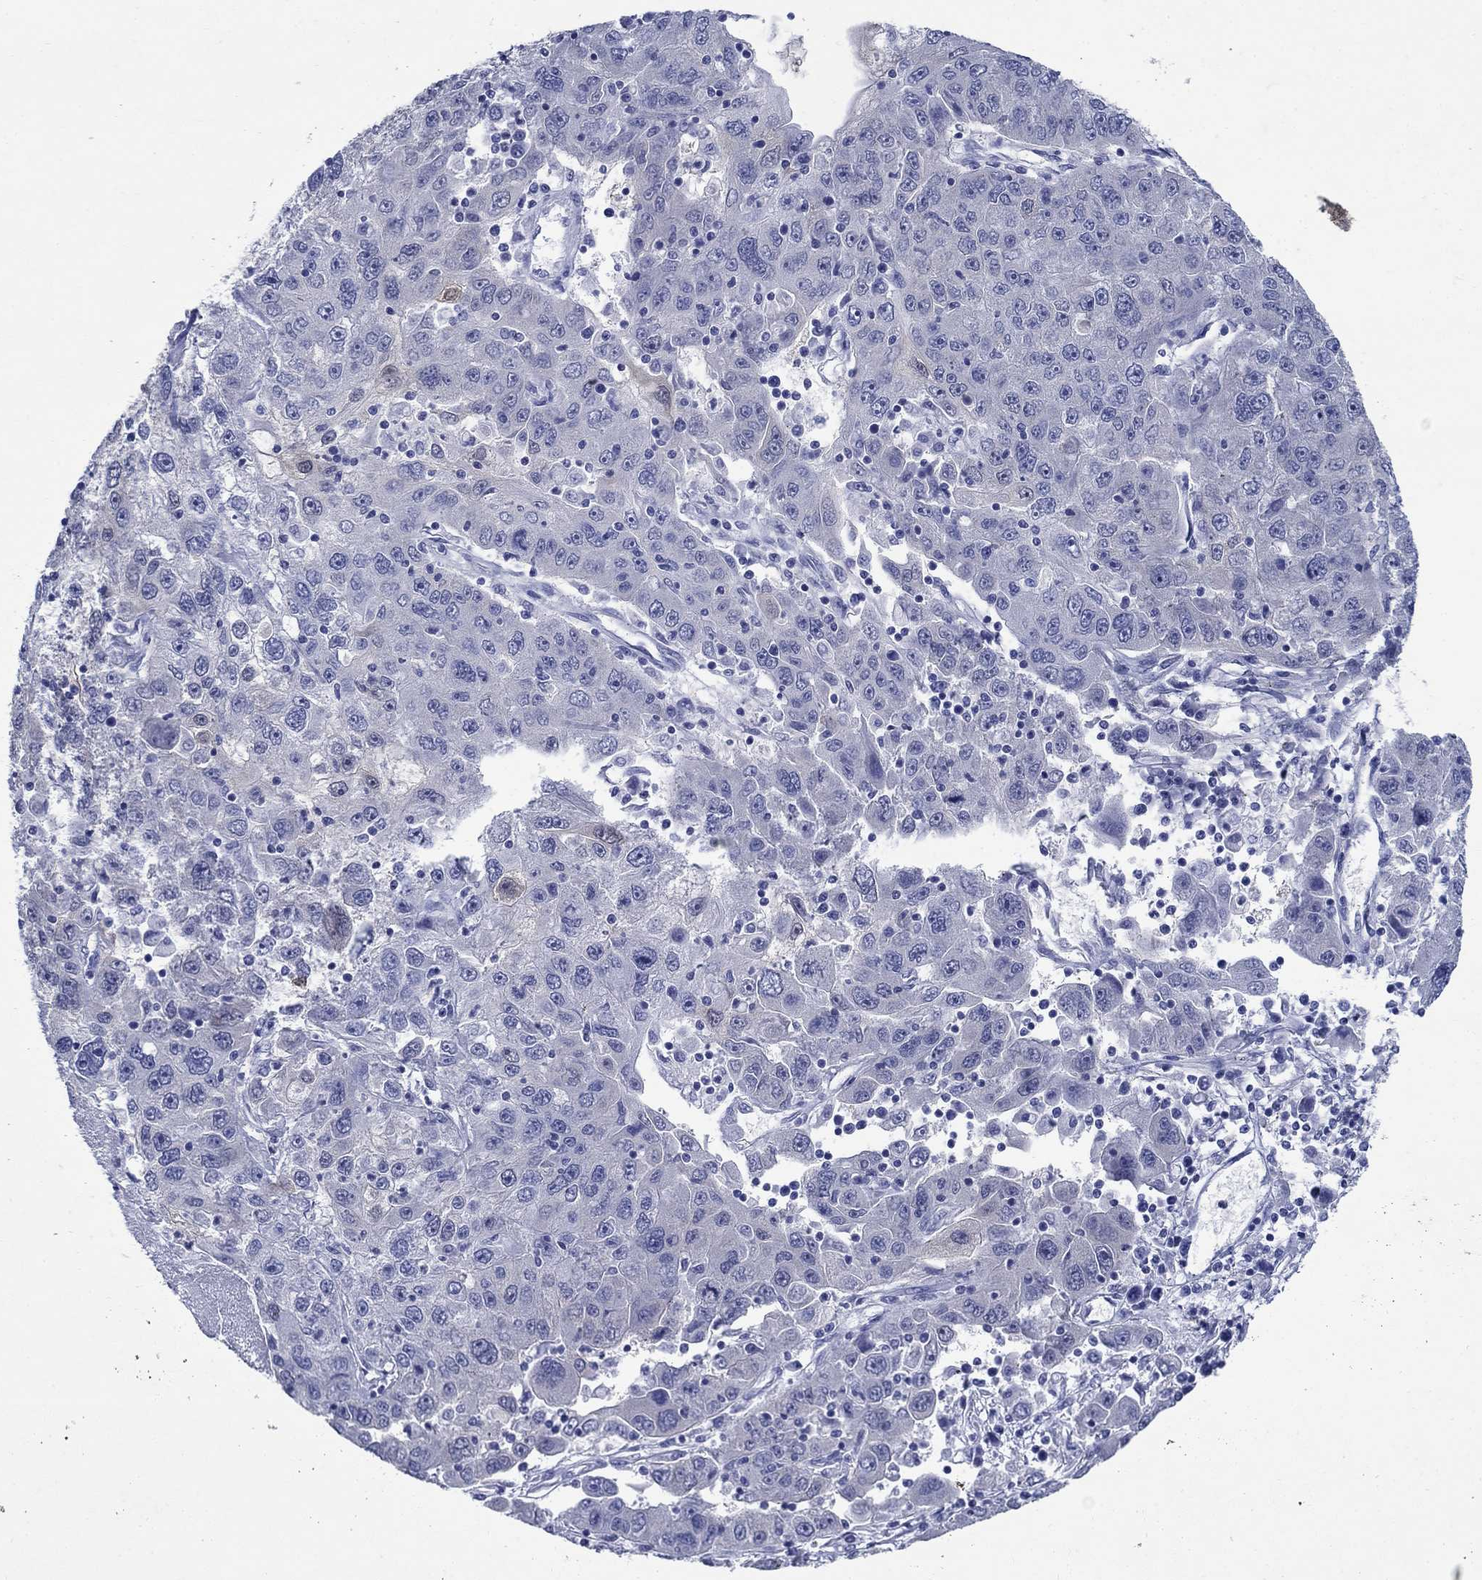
{"staining": {"intensity": "negative", "quantity": "none", "location": "none"}, "tissue": "stomach cancer", "cell_type": "Tumor cells", "image_type": "cancer", "snomed": [{"axis": "morphology", "description": "Adenocarcinoma, NOS"}, {"axis": "topography", "description": "Stomach"}], "caption": "IHC of stomach cancer (adenocarcinoma) displays no positivity in tumor cells. Brightfield microscopy of immunohistochemistry (IHC) stained with DAB (brown) and hematoxylin (blue), captured at high magnification.", "gene": "SULT2B1", "patient": {"sex": "male", "age": 56}}